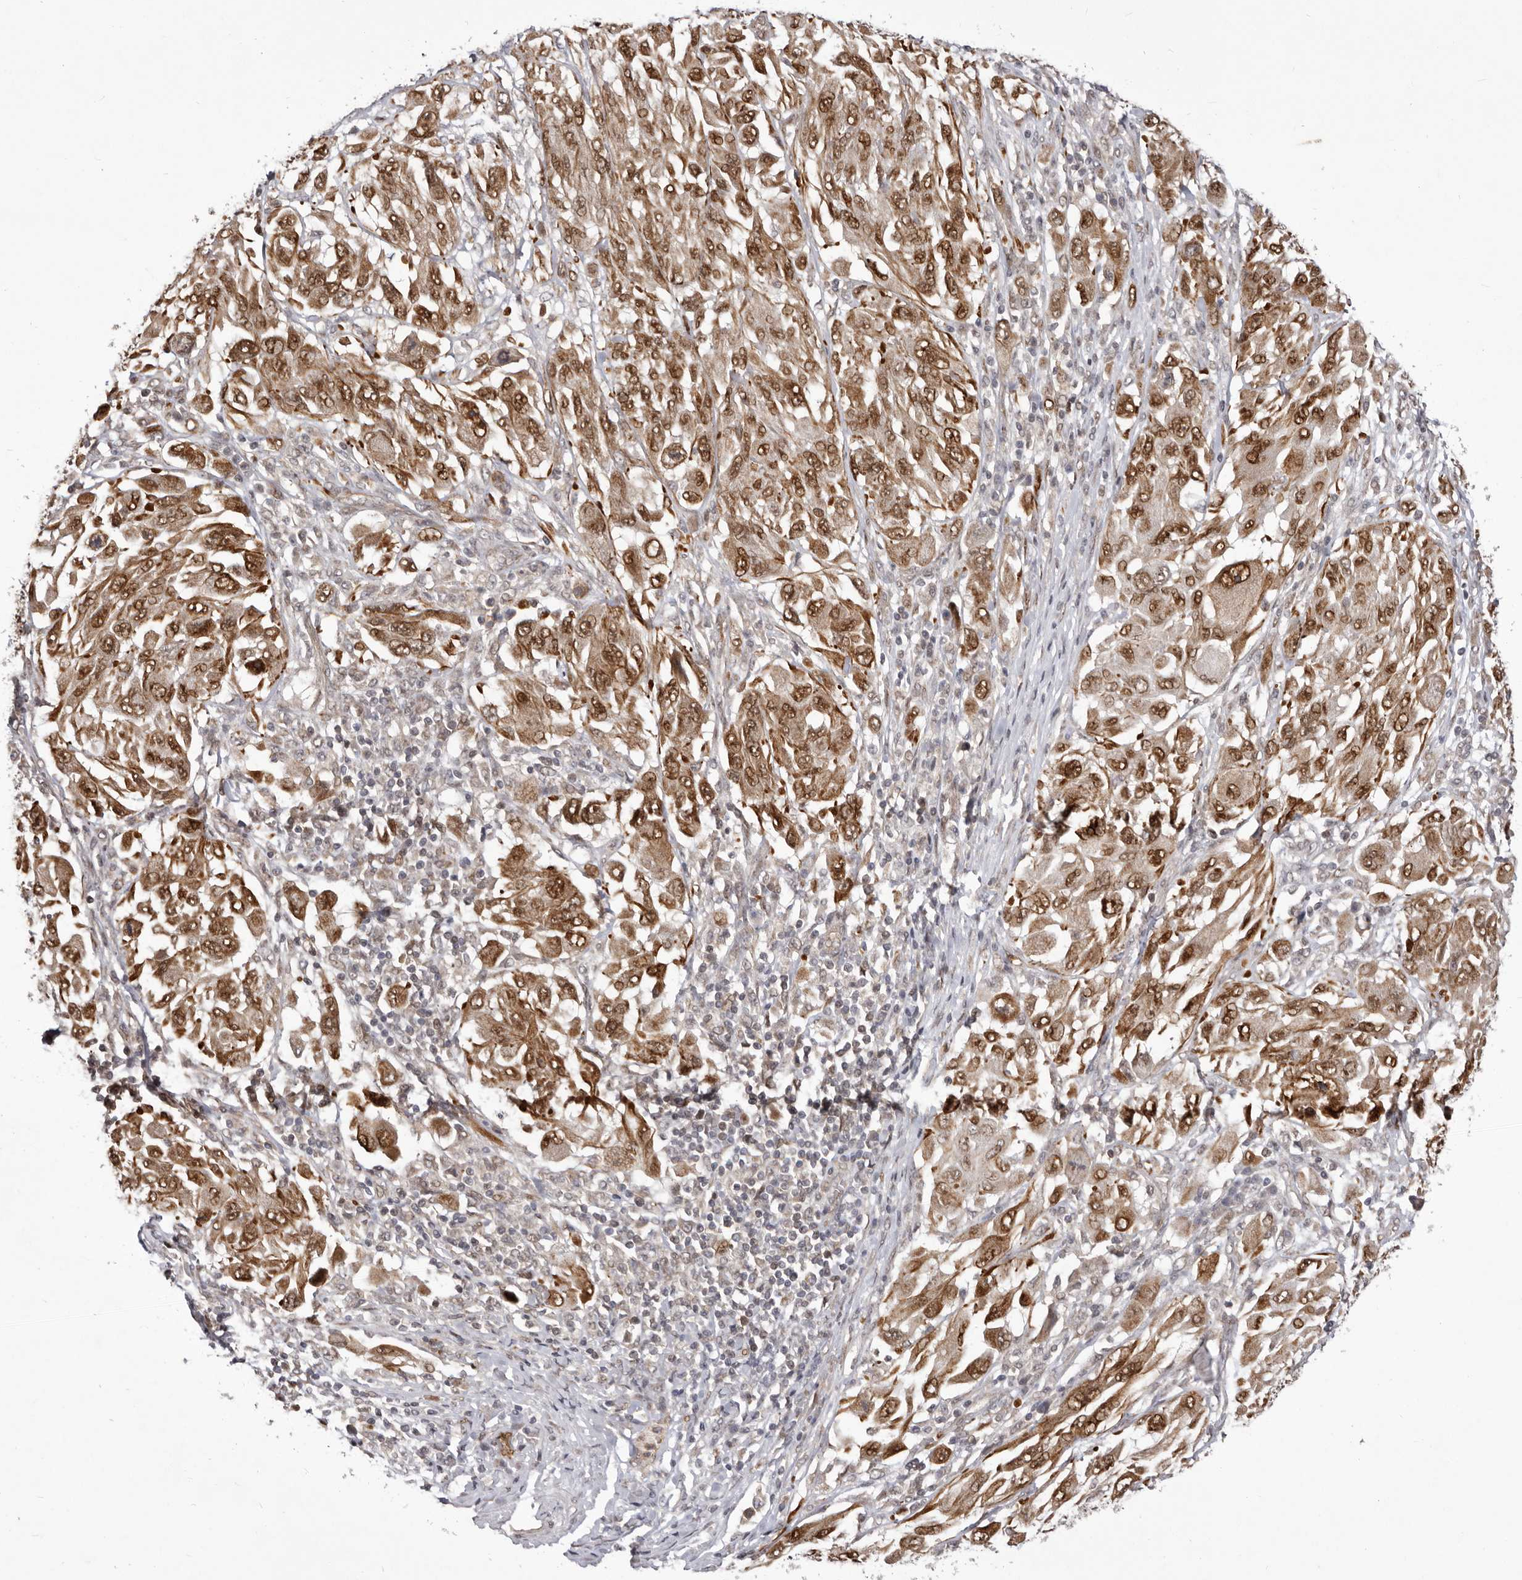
{"staining": {"intensity": "moderate", "quantity": ">75%", "location": "cytoplasmic/membranous,nuclear"}, "tissue": "melanoma", "cell_type": "Tumor cells", "image_type": "cancer", "snomed": [{"axis": "morphology", "description": "Malignant melanoma, NOS"}, {"axis": "topography", "description": "Skin"}], "caption": "Approximately >75% of tumor cells in human melanoma reveal moderate cytoplasmic/membranous and nuclear protein expression as visualized by brown immunohistochemical staining.", "gene": "GLRX3", "patient": {"sex": "female", "age": 91}}